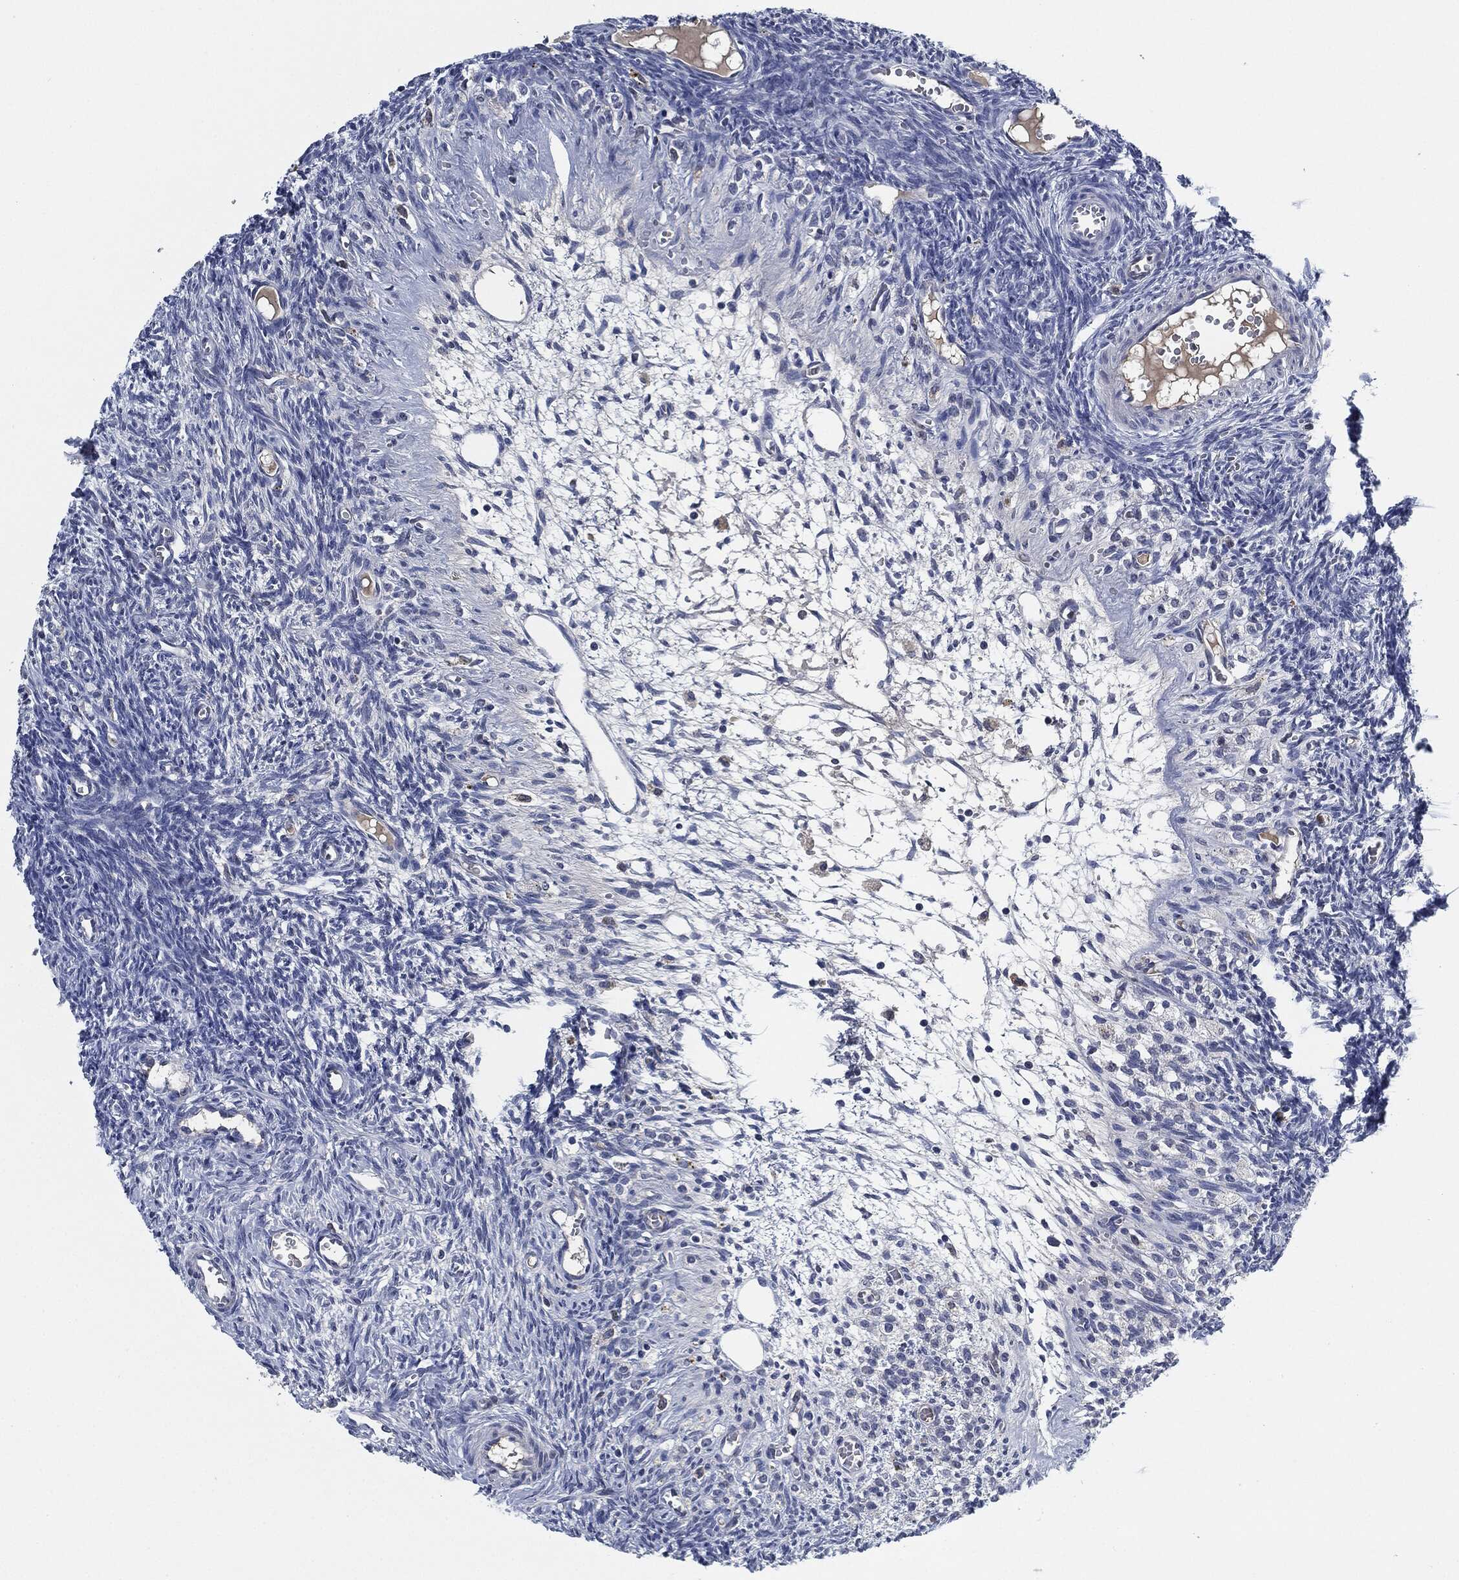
{"staining": {"intensity": "negative", "quantity": "none", "location": "none"}, "tissue": "ovary", "cell_type": "Ovarian stroma cells", "image_type": "normal", "snomed": [{"axis": "morphology", "description": "Normal tissue, NOS"}, {"axis": "topography", "description": "Ovary"}], "caption": "The image shows no significant staining in ovarian stroma cells of ovary. (DAB (3,3'-diaminobenzidine) immunohistochemistry (IHC), high magnification).", "gene": "IL2RG", "patient": {"sex": "female", "age": 27}}